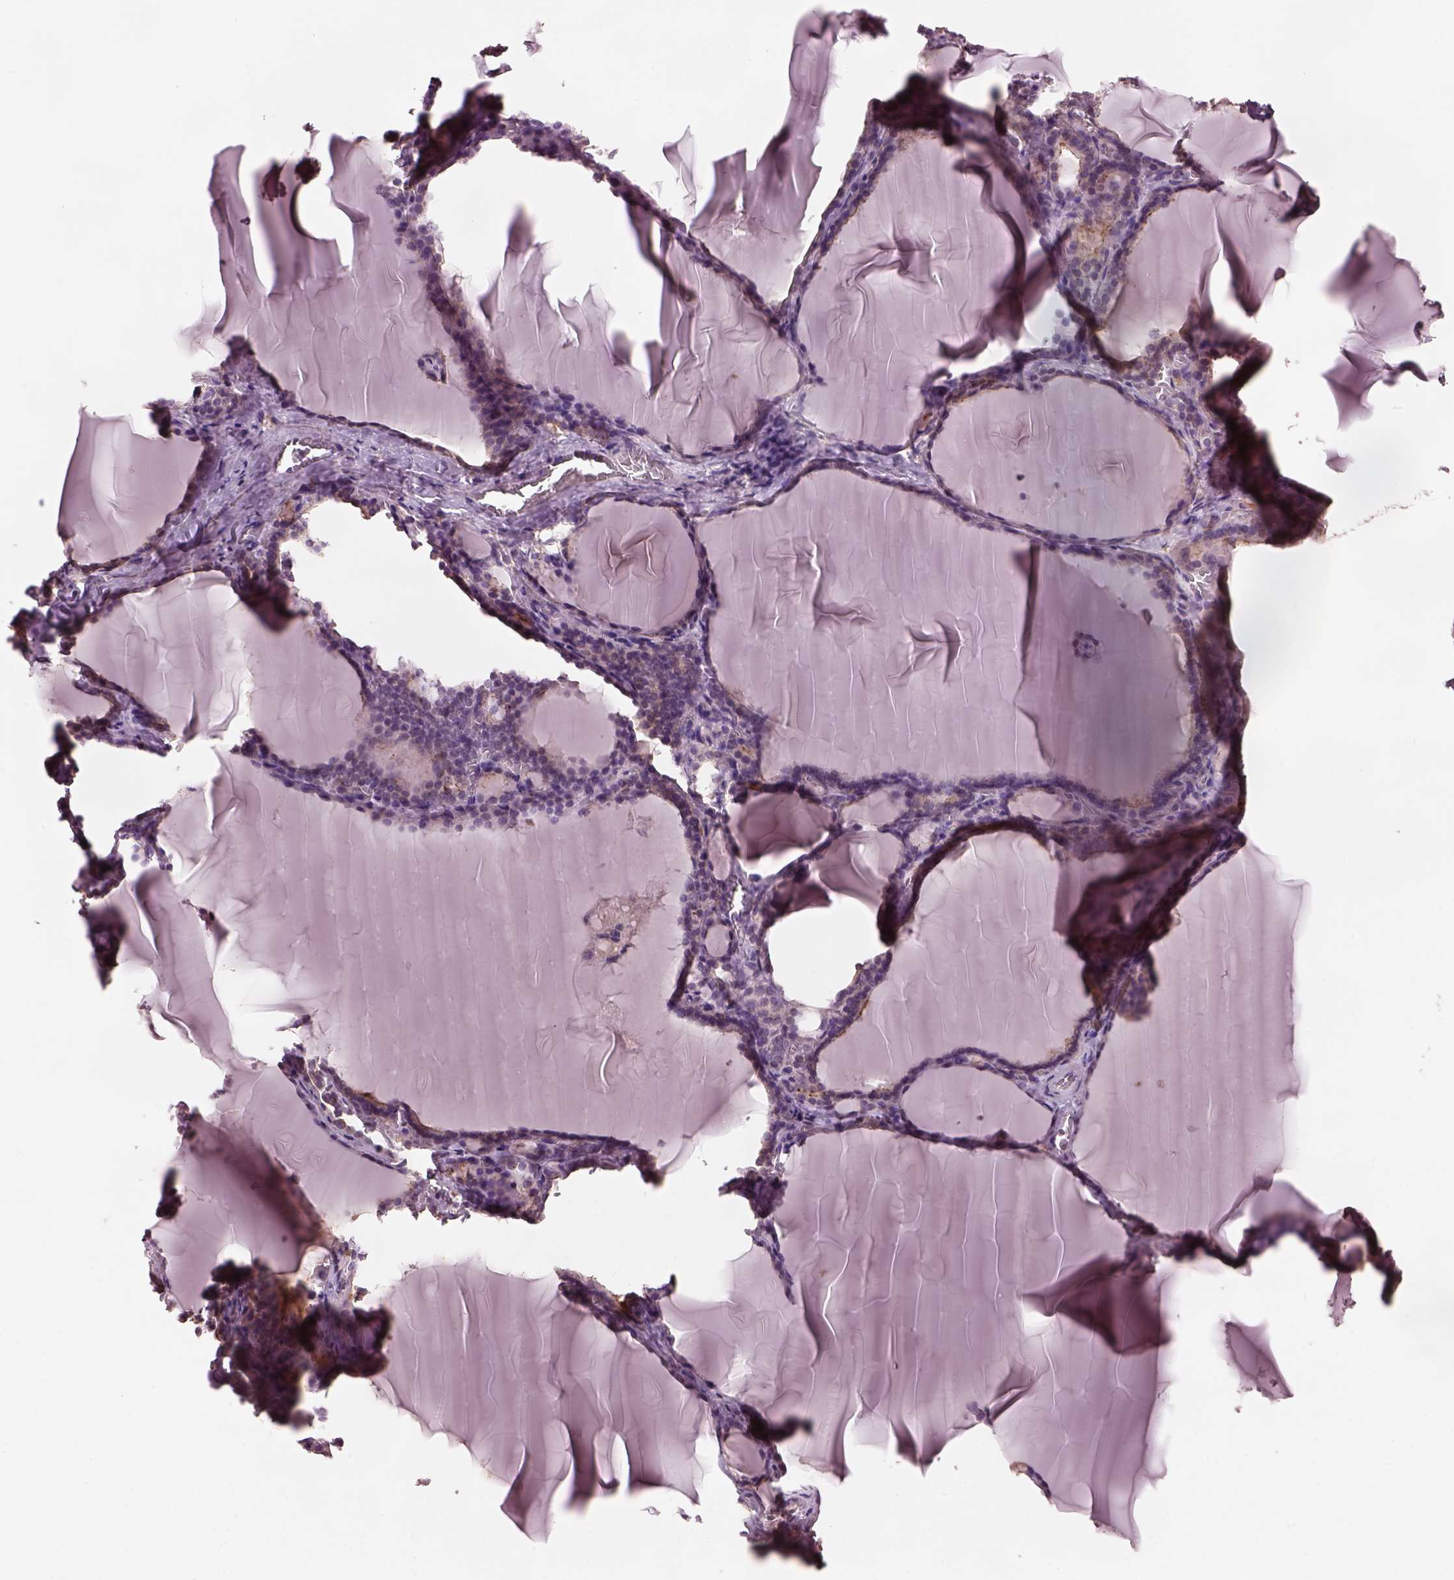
{"staining": {"intensity": "weak", "quantity": "<25%", "location": "cytoplasmic/membranous"}, "tissue": "thyroid gland", "cell_type": "Glandular cells", "image_type": "normal", "snomed": [{"axis": "morphology", "description": "Normal tissue, NOS"}, {"axis": "morphology", "description": "Hyperplasia, NOS"}, {"axis": "topography", "description": "Thyroid gland"}], "caption": "This is a photomicrograph of IHC staining of benign thyroid gland, which shows no expression in glandular cells. (DAB (3,3'-diaminobenzidine) immunohistochemistry, high magnification).", "gene": "SRI", "patient": {"sex": "female", "age": 27}}